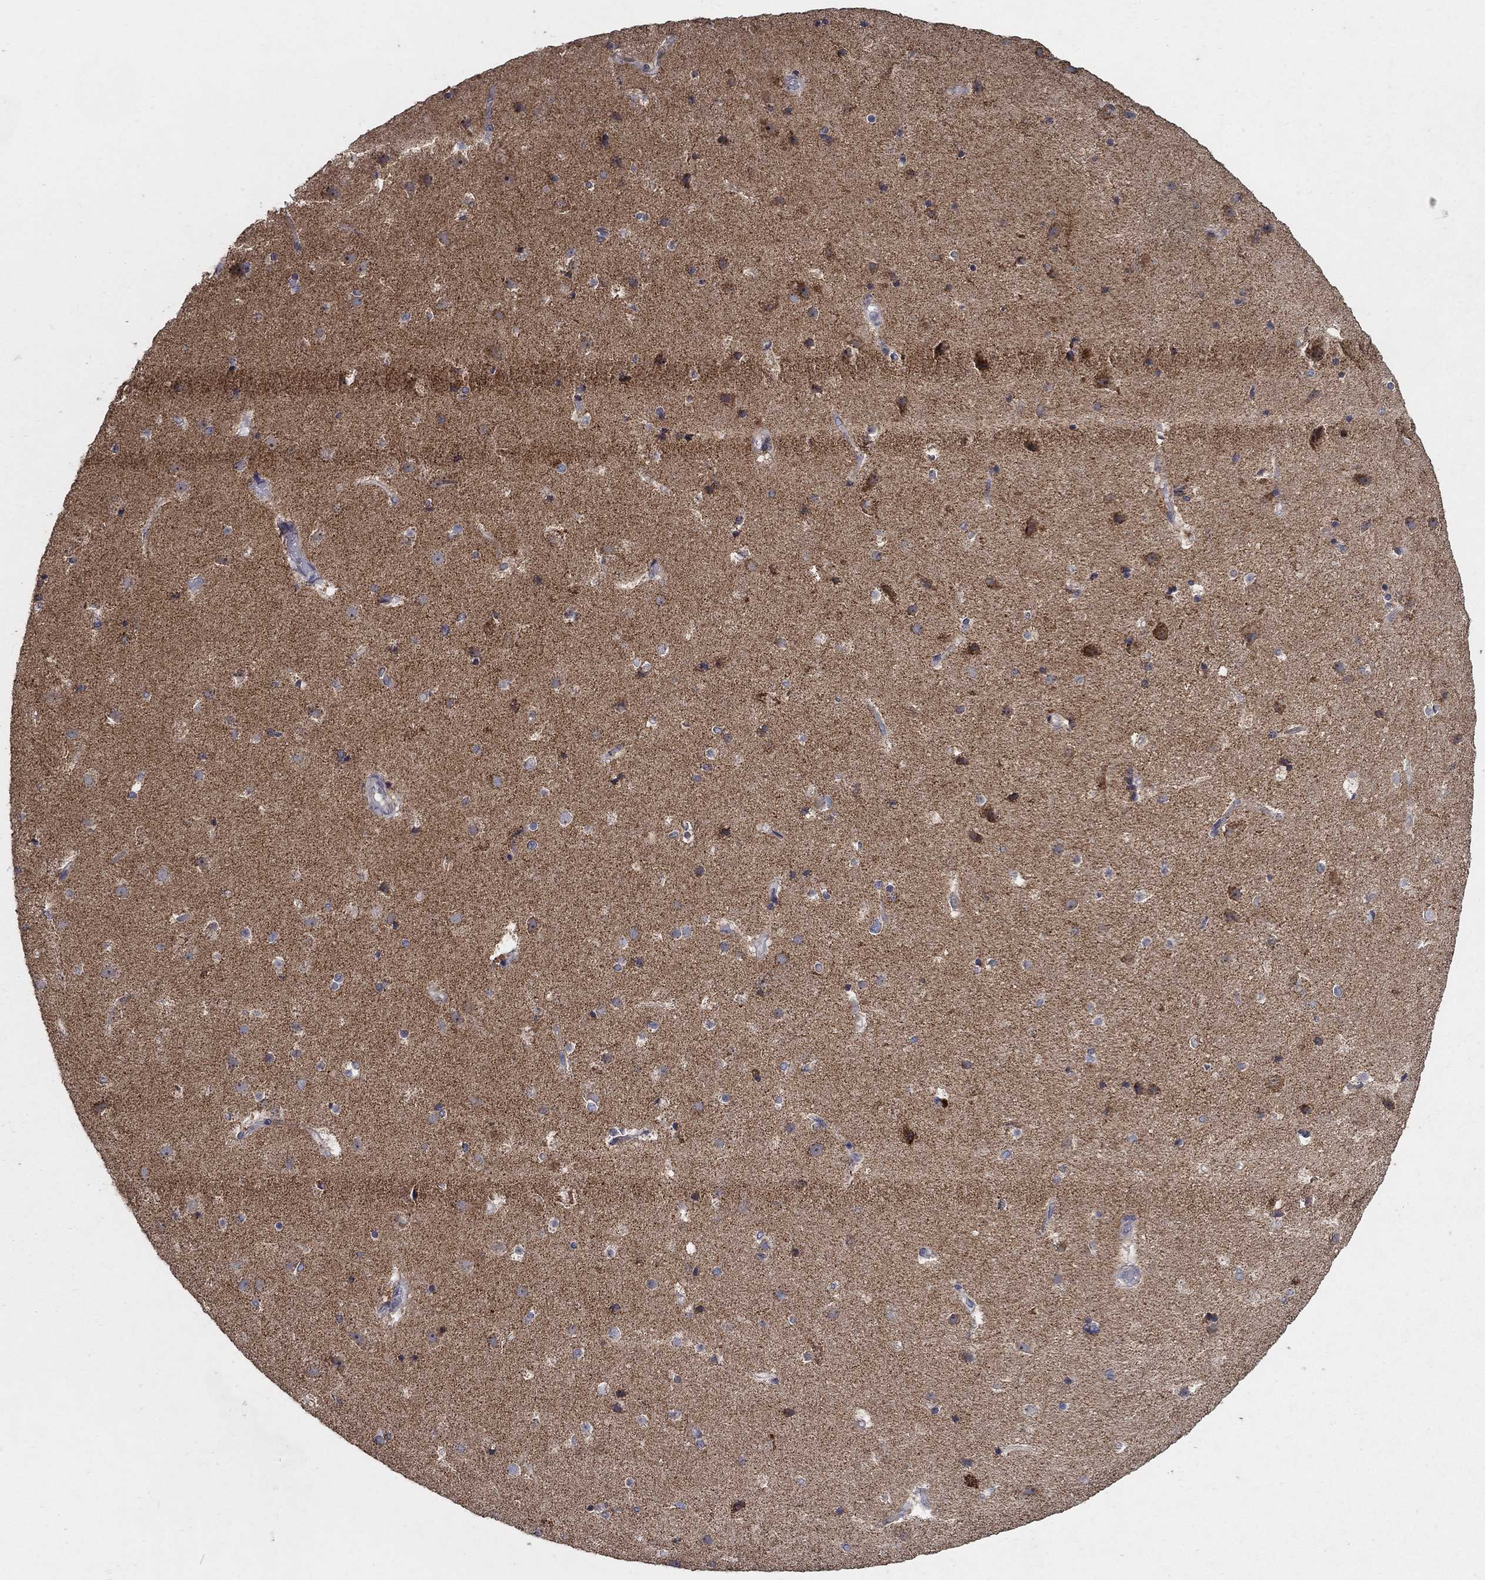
{"staining": {"intensity": "negative", "quantity": "none", "location": "none"}, "tissue": "cerebral cortex", "cell_type": "Endothelial cells", "image_type": "normal", "snomed": [{"axis": "morphology", "description": "Normal tissue, NOS"}, {"axis": "topography", "description": "Cerebral cortex"}], "caption": "Protein analysis of benign cerebral cortex shows no significant staining in endothelial cells.", "gene": "GPSM1", "patient": {"sex": "female", "age": 52}}